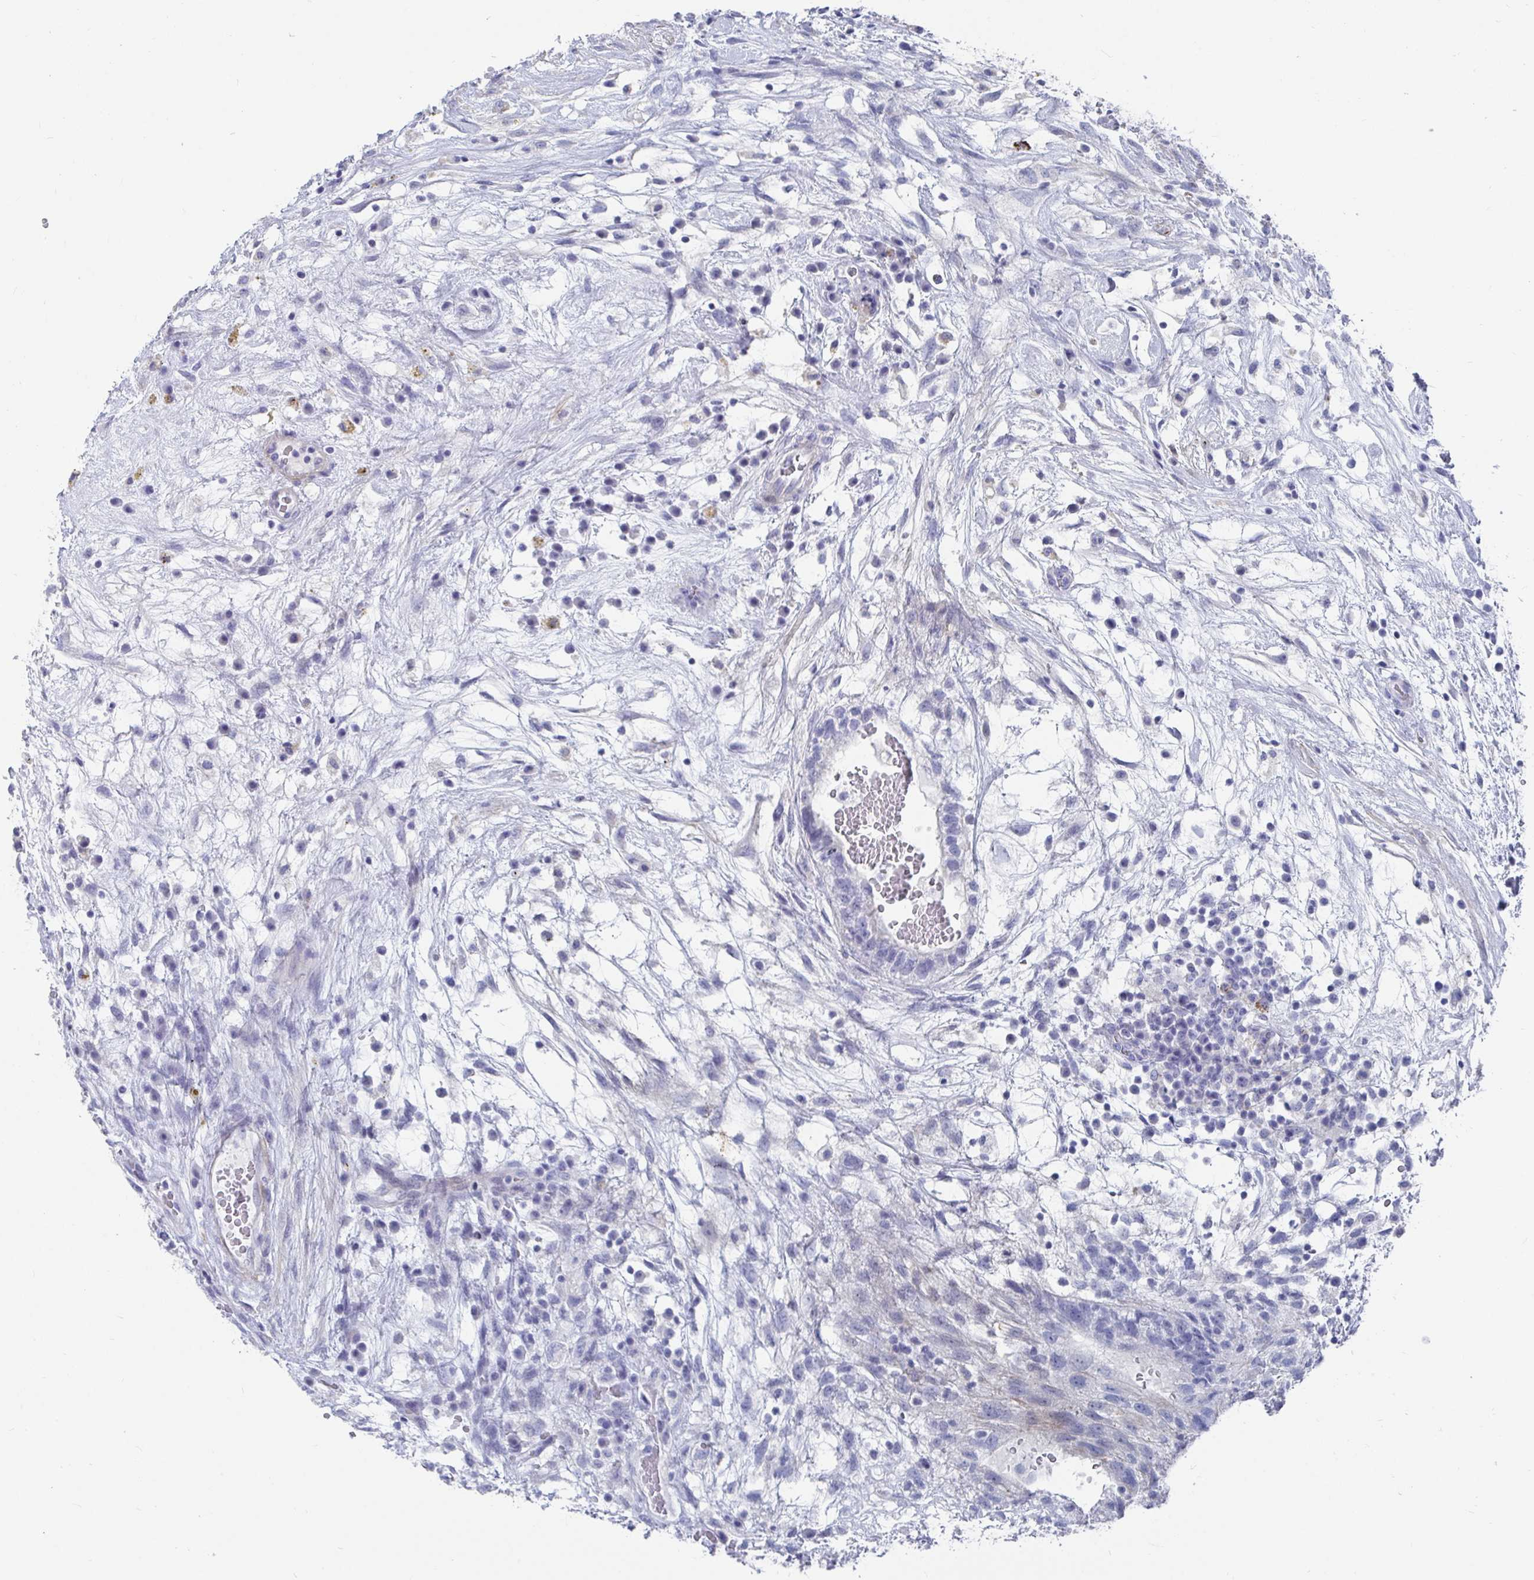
{"staining": {"intensity": "negative", "quantity": "none", "location": "none"}, "tissue": "testis cancer", "cell_type": "Tumor cells", "image_type": "cancer", "snomed": [{"axis": "morphology", "description": "Normal tissue, NOS"}, {"axis": "morphology", "description": "Carcinoma, Embryonal, NOS"}, {"axis": "topography", "description": "Testis"}], "caption": "Immunohistochemical staining of human testis cancer (embryonal carcinoma) displays no significant staining in tumor cells.", "gene": "ZFP82", "patient": {"sex": "male", "age": 32}}